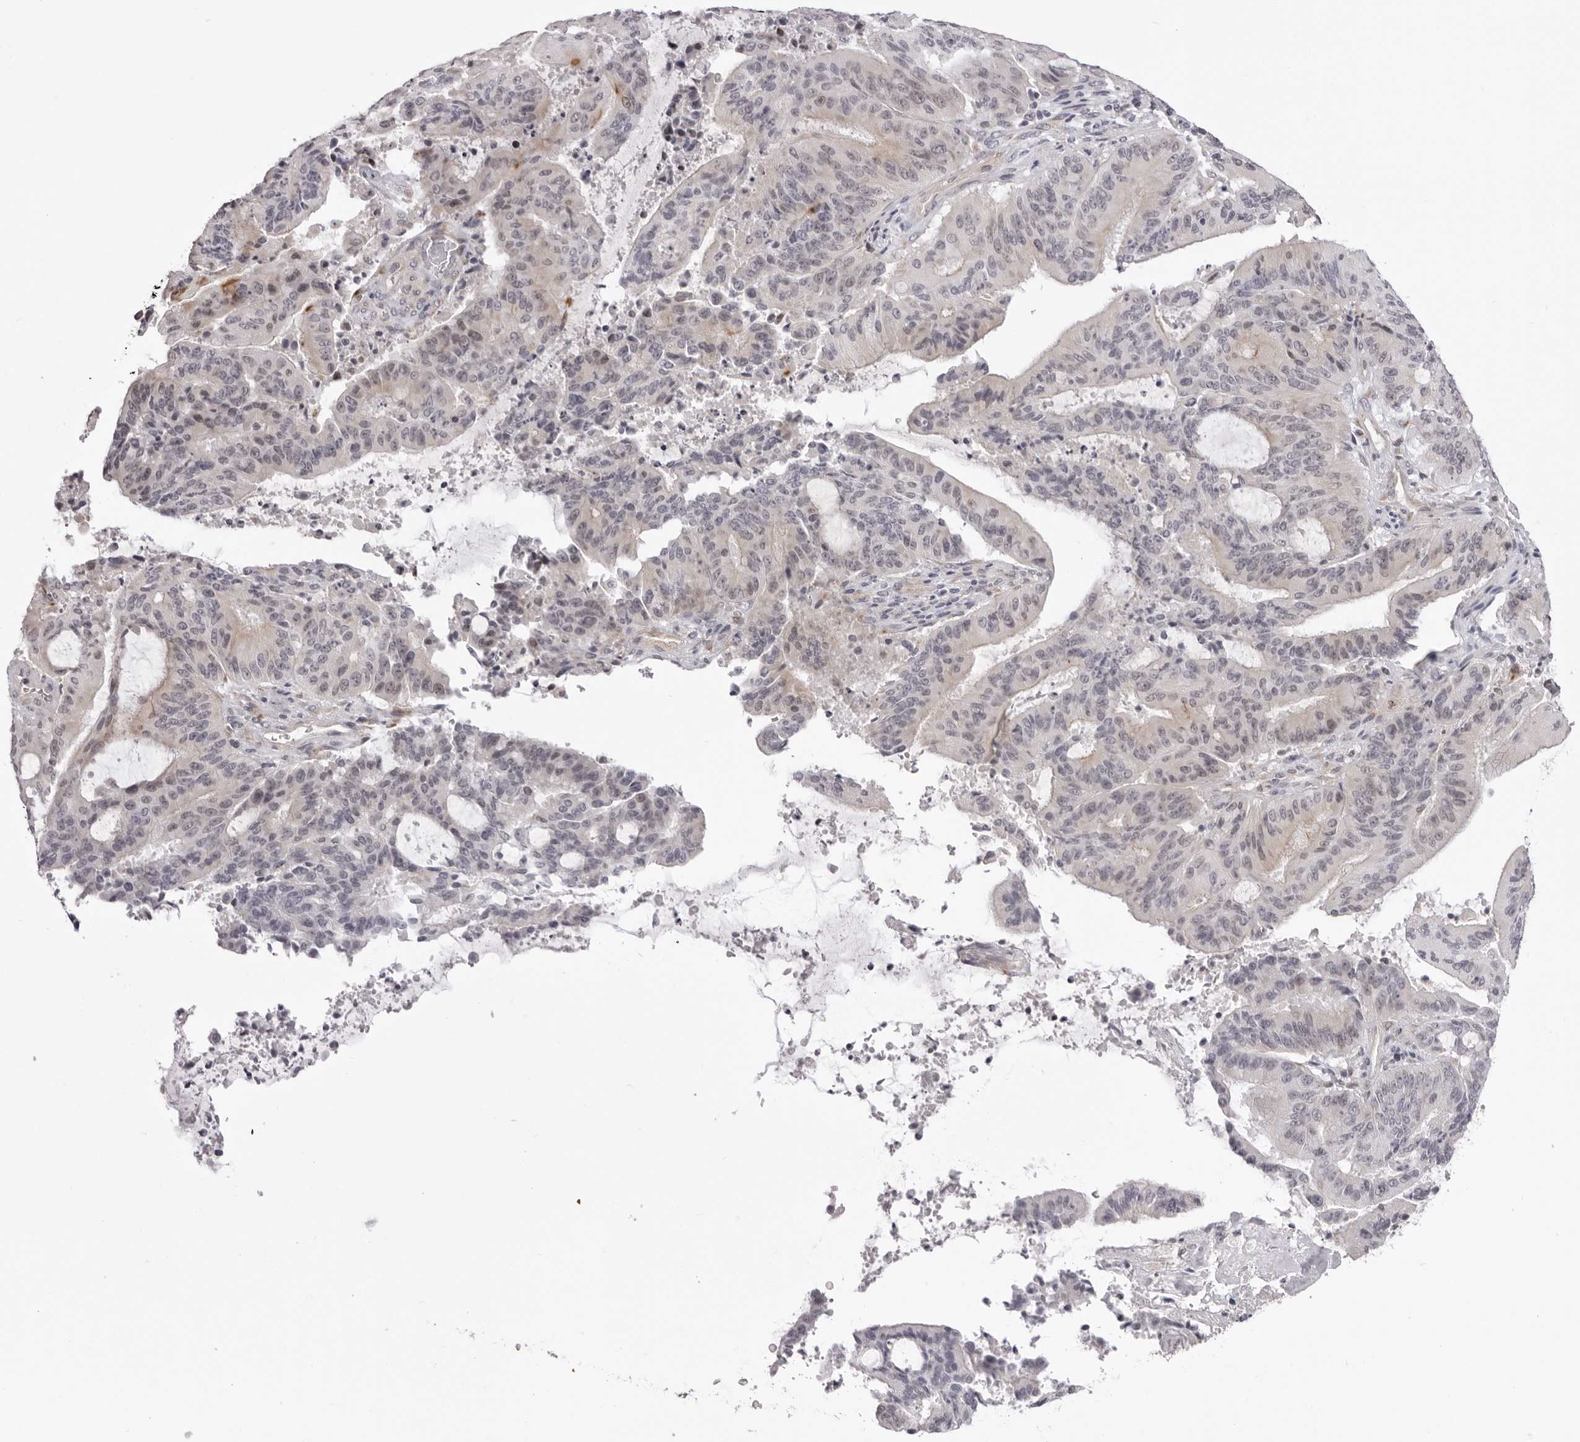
{"staining": {"intensity": "weak", "quantity": "<25%", "location": "cytoplasmic/membranous"}, "tissue": "liver cancer", "cell_type": "Tumor cells", "image_type": "cancer", "snomed": [{"axis": "morphology", "description": "Normal tissue, NOS"}, {"axis": "morphology", "description": "Cholangiocarcinoma"}, {"axis": "topography", "description": "Liver"}, {"axis": "topography", "description": "Peripheral nerve tissue"}], "caption": "Tumor cells show no significant protein expression in liver cancer (cholangiocarcinoma).", "gene": "SUGCT", "patient": {"sex": "female", "age": 73}}